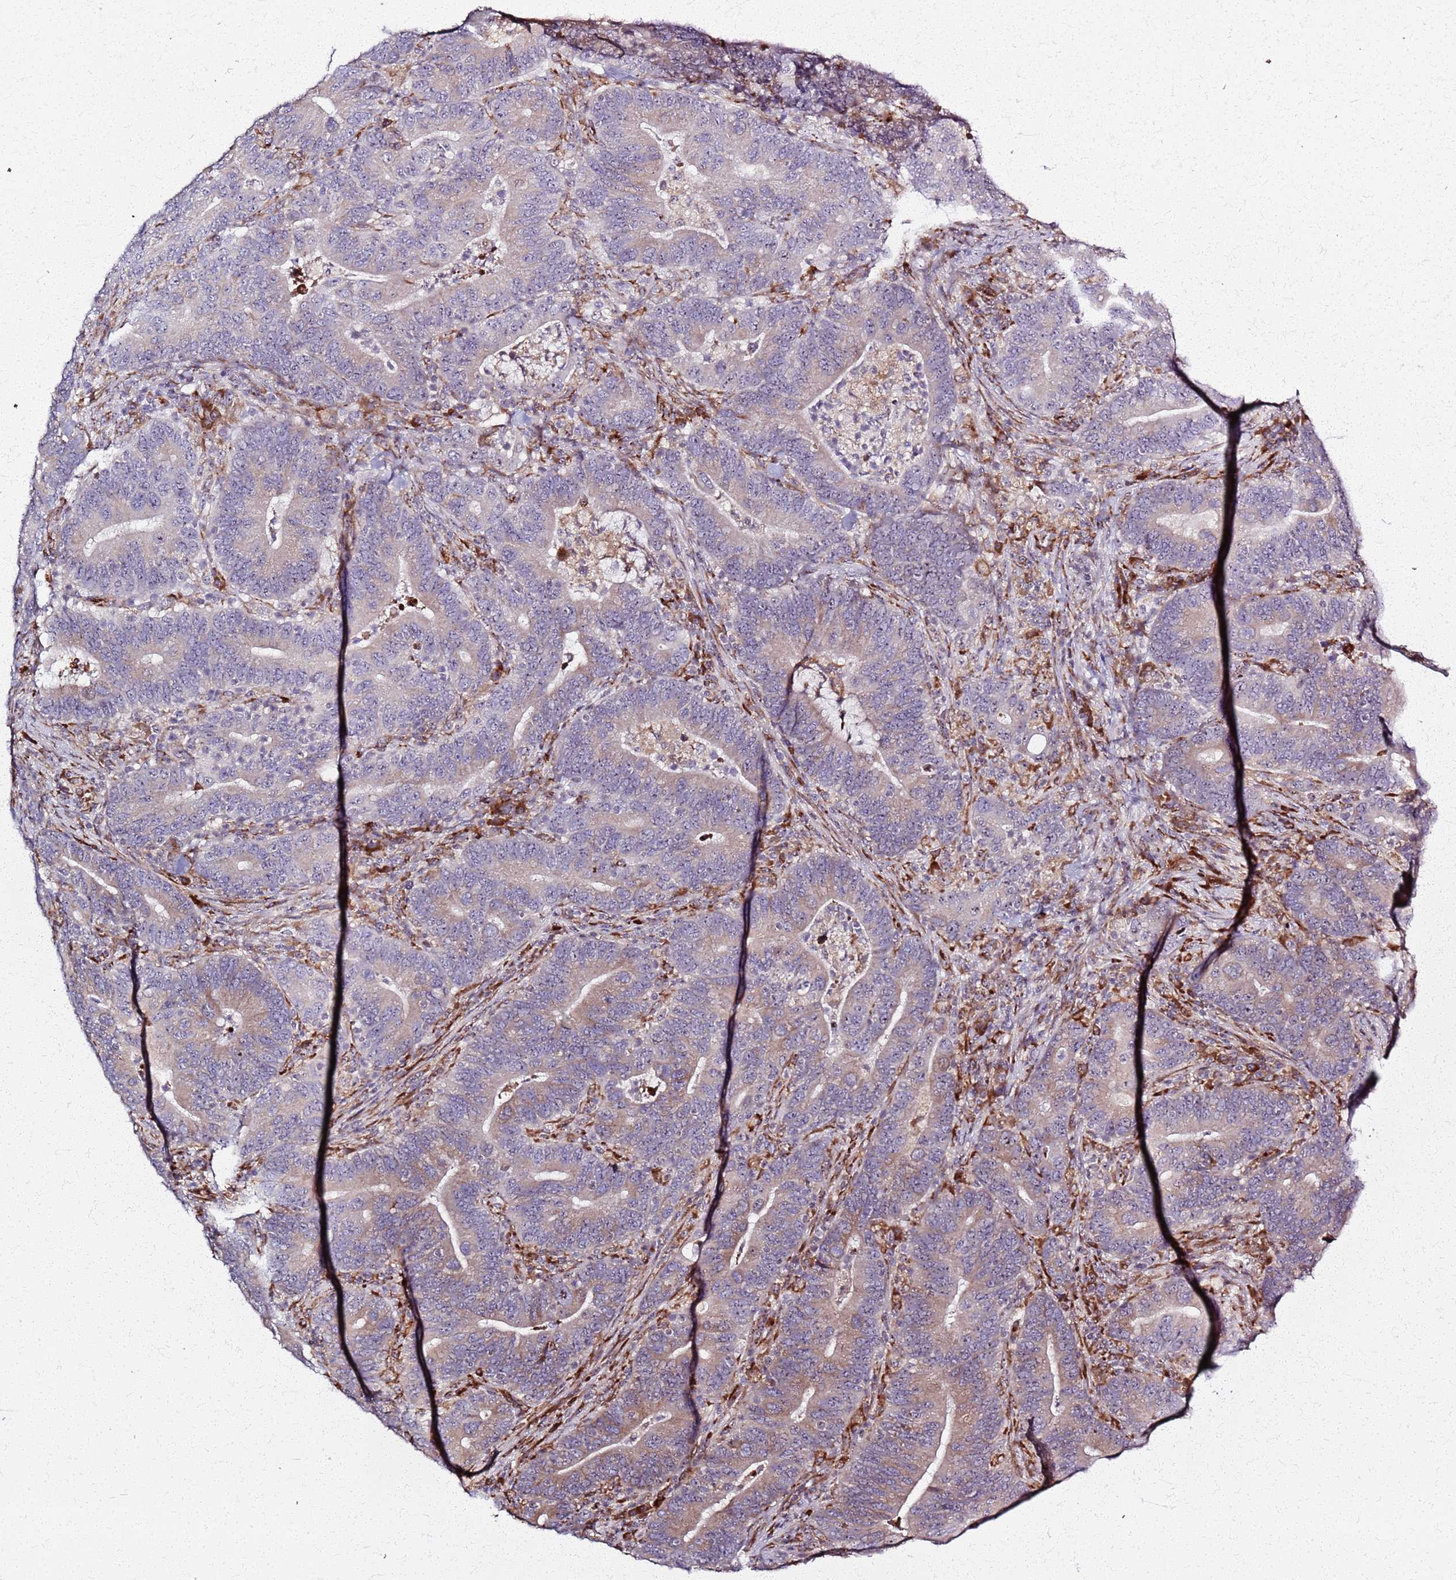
{"staining": {"intensity": "weak", "quantity": "25%-75%", "location": "cytoplasmic/membranous,nuclear"}, "tissue": "colorectal cancer", "cell_type": "Tumor cells", "image_type": "cancer", "snomed": [{"axis": "morphology", "description": "Adenocarcinoma, NOS"}, {"axis": "topography", "description": "Colon"}], "caption": "Human adenocarcinoma (colorectal) stained for a protein (brown) shows weak cytoplasmic/membranous and nuclear positive positivity in about 25%-75% of tumor cells.", "gene": "KRI1", "patient": {"sex": "female", "age": 66}}